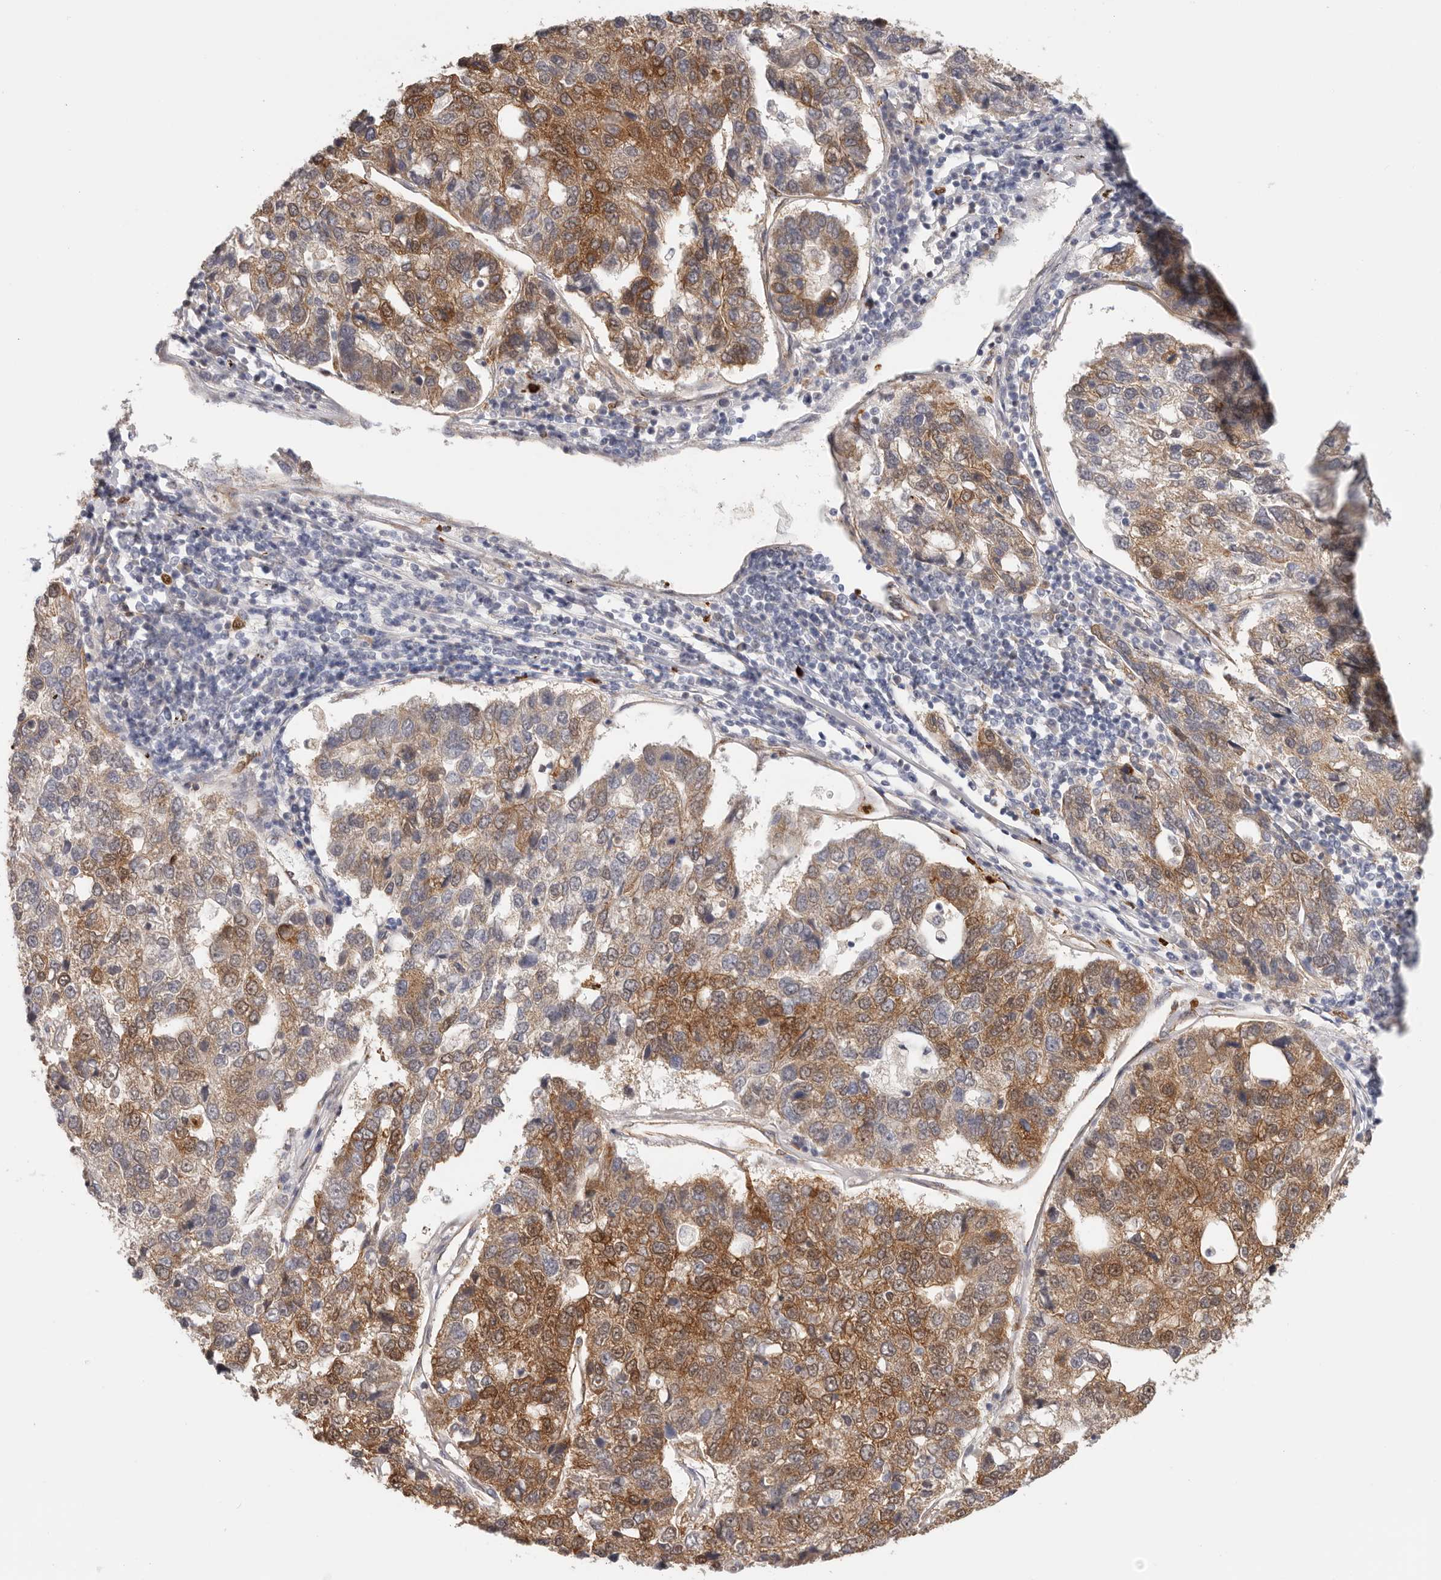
{"staining": {"intensity": "moderate", "quantity": ">75%", "location": "cytoplasmic/membranous"}, "tissue": "pancreatic cancer", "cell_type": "Tumor cells", "image_type": "cancer", "snomed": [{"axis": "morphology", "description": "Adenocarcinoma, NOS"}, {"axis": "topography", "description": "Pancreas"}], "caption": "Brown immunohistochemical staining in human pancreatic cancer demonstrates moderate cytoplasmic/membranous positivity in about >75% of tumor cells. The staining was performed using DAB, with brown indicating positive protein expression. Nuclei are stained blue with hematoxylin.", "gene": "AFDN", "patient": {"sex": "female", "age": 61}}